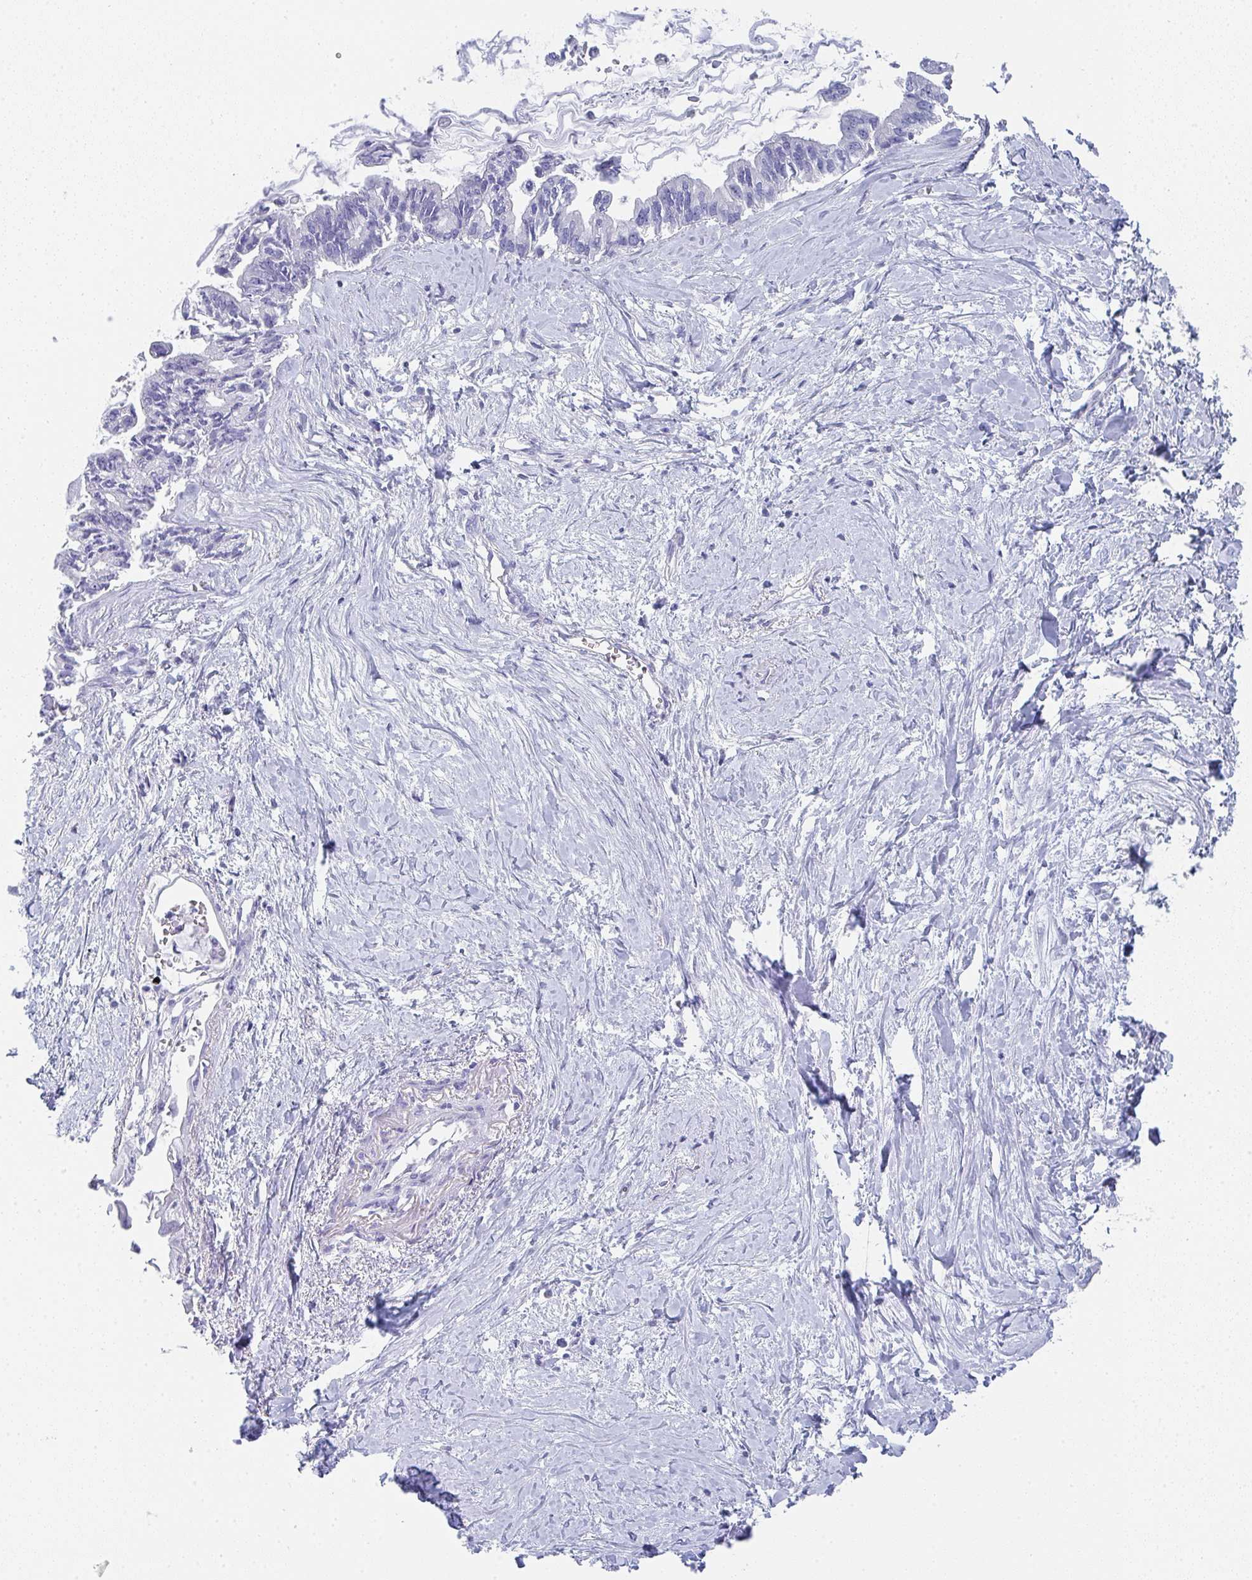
{"staining": {"intensity": "negative", "quantity": "none", "location": "none"}, "tissue": "pancreatic cancer", "cell_type": "Tumor cells", "image_type": "cancer", "snomed": [{"axis": "morphology", "description": "Adenocarcinoma, NOS"}, {"axis": "topography", "description": "Pancreas"}], "caption": "IHC photomicrograph of adenocarcinoma (pancreatic) stained for a protein (brown), which reveals no staining in tumor cells.", "gene": "NOXRED1", "patient": {"sex": "male", "age": 61}}